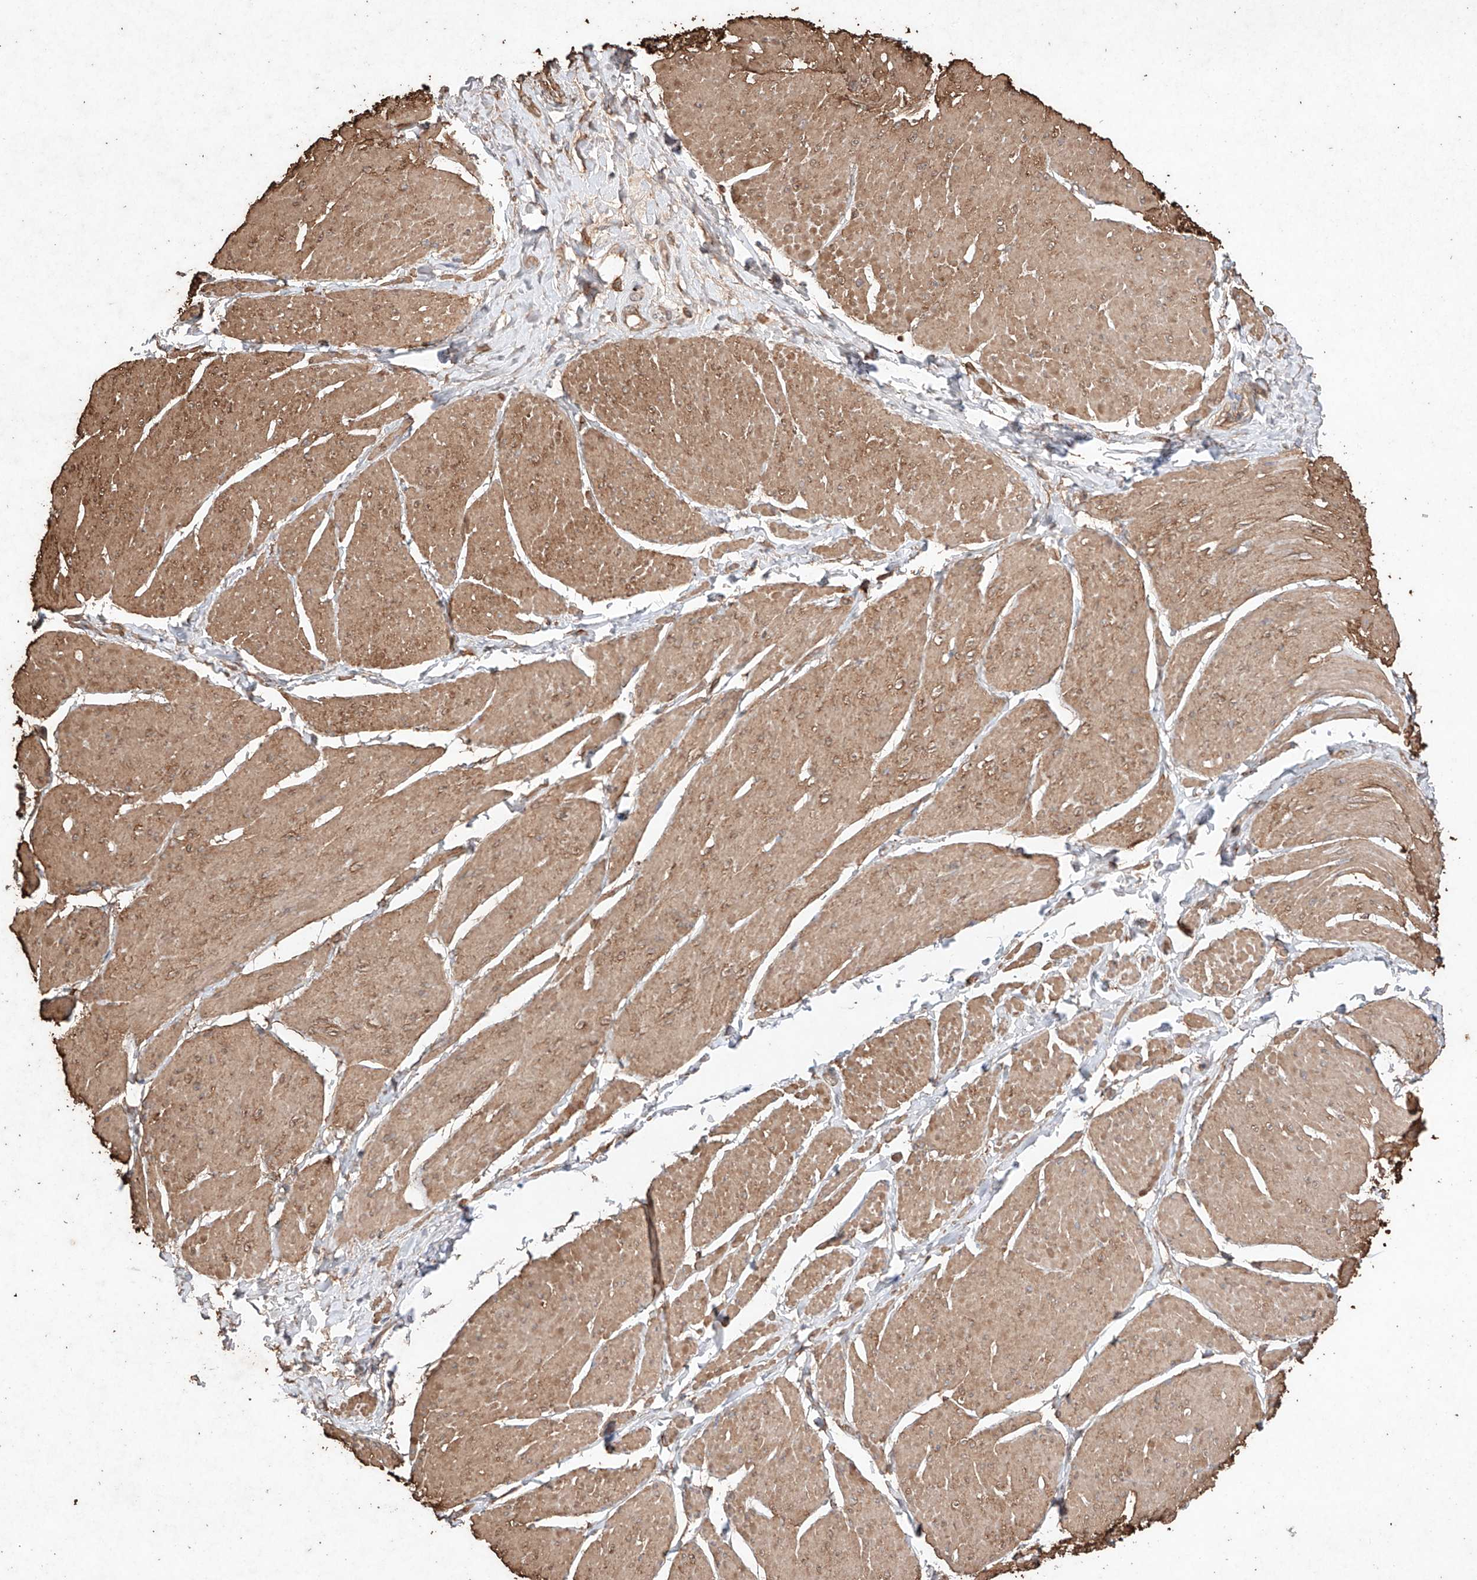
{"staining": {"intensity": "moderate", "quantity": ">75%", "location": "cytoplasmic/membranous"}, "tissue": "smooth muscle", "cell_type": "Smooth muscle cells", "image_type": "normal", "snomed": [{"axis": "morphology", "description": "Urothelial carcinoma, High grade"}, {"axis": "topography", "description": "Urinary bladder"}], "caption": "IHC micrograph of benign smooth muscle: human smooth muscle stained using immunohistochemistry (IHC) shows medium levels of moderate protein expression localized specifically in the cytoplasmic/membranous of smooth muscle cells, appearing as a cytoplasmic/membranous brown color.", "gene": "M6PR", "patient": {"sex": "male", "age": 46}}